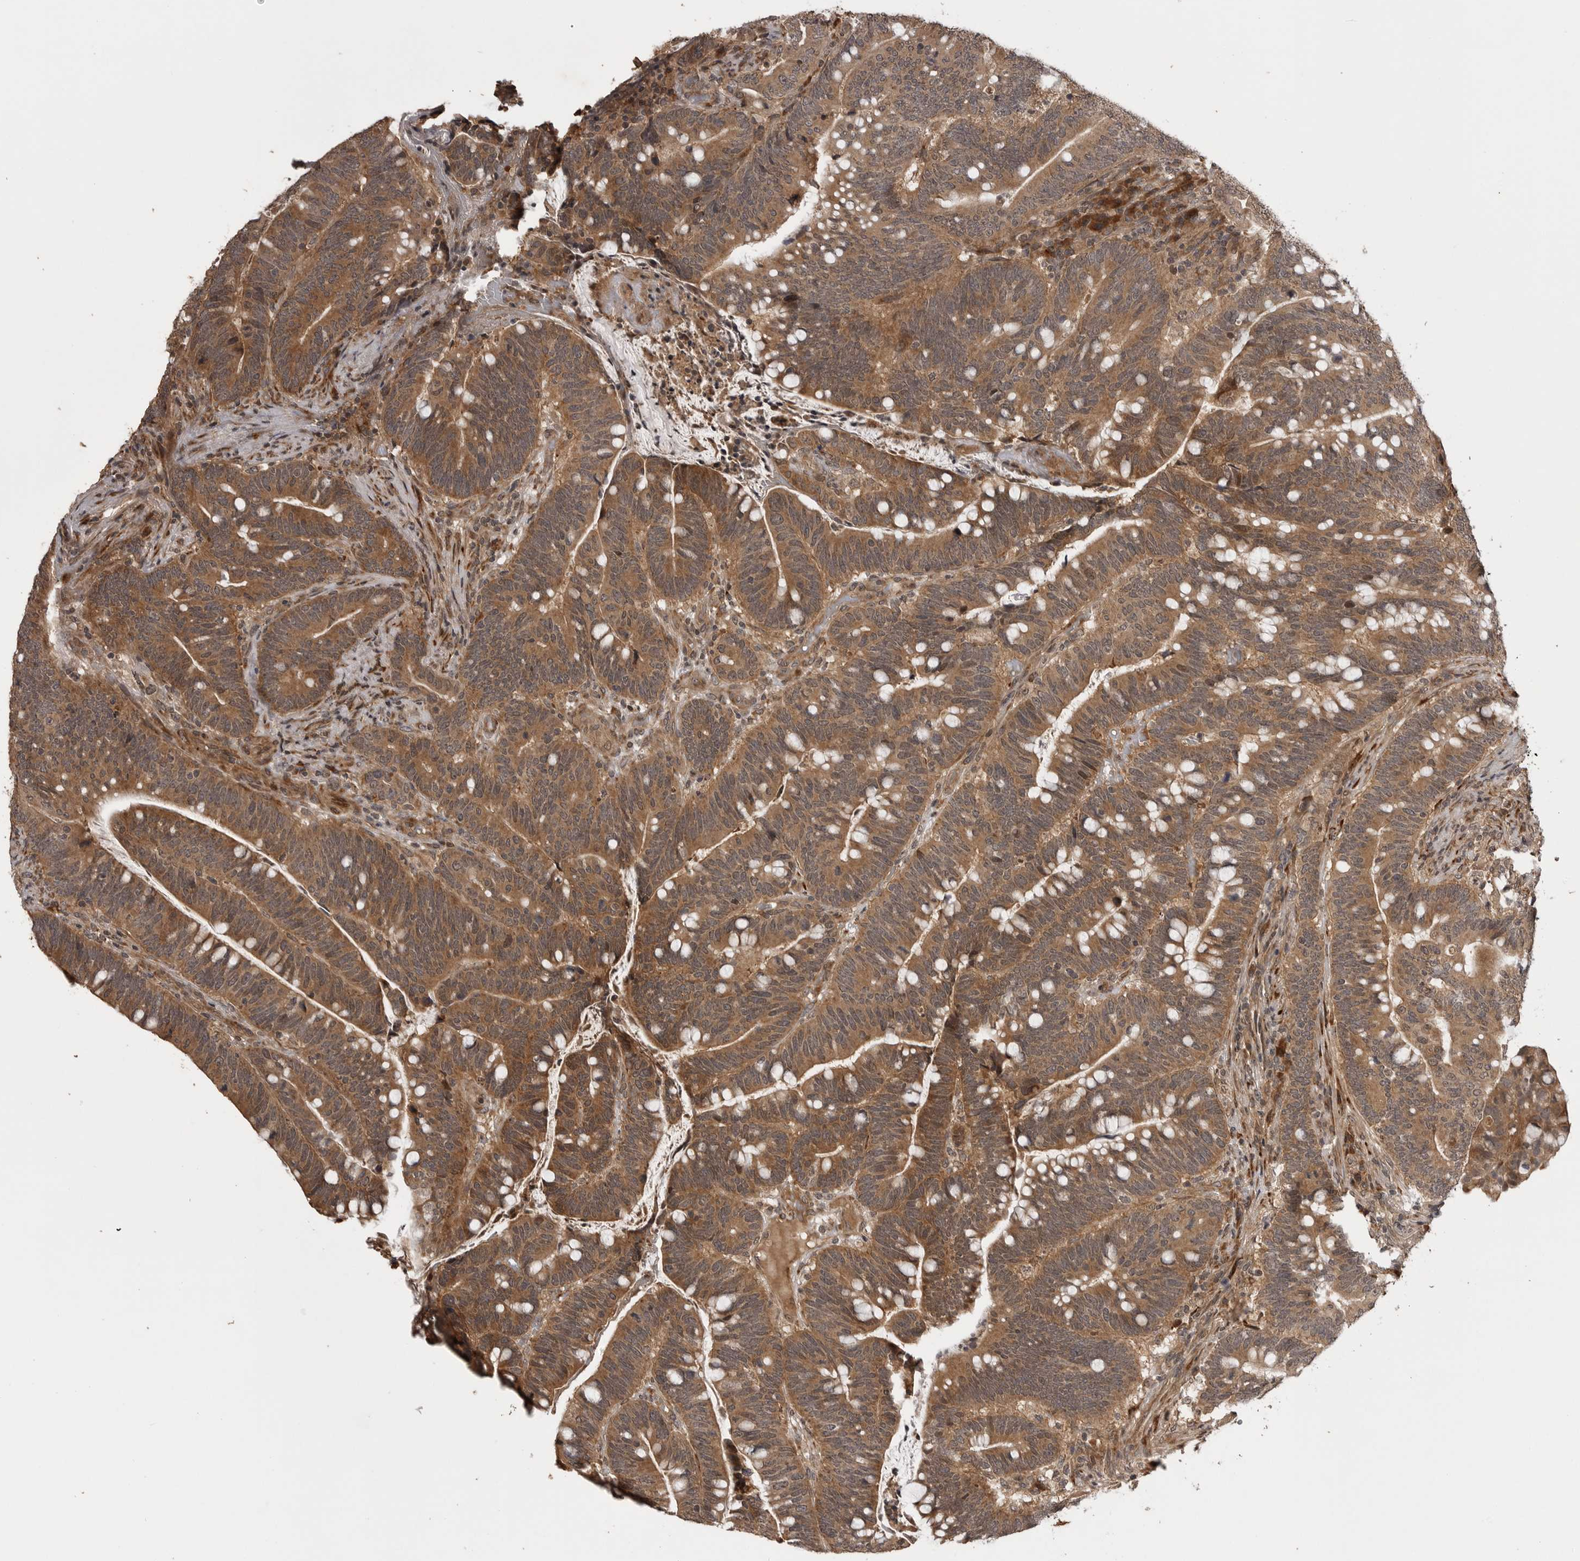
{"staining": {"intensity": "moderate", "quantity": ">75%", "location": "cytoplasmic/membranous"}, "tissue": "colorectal cancer", "cell_type": "Tumor cells", "image_type": "cancer", "snomed": [{"axis": "morphology", "description": "Adenocarcinoma, NOS"}, {"axis": "topography", "description": "Colon"}], "caption": "Brown immunohistochemical staining in human colorectal cancer (adenocarcinoma) demonstrates moderate cytoplasmic/membranous positivity in approximately >75% of tumor cells.", "gene": "AKAP7", "patient": {"sex": "female", "age": 66}}